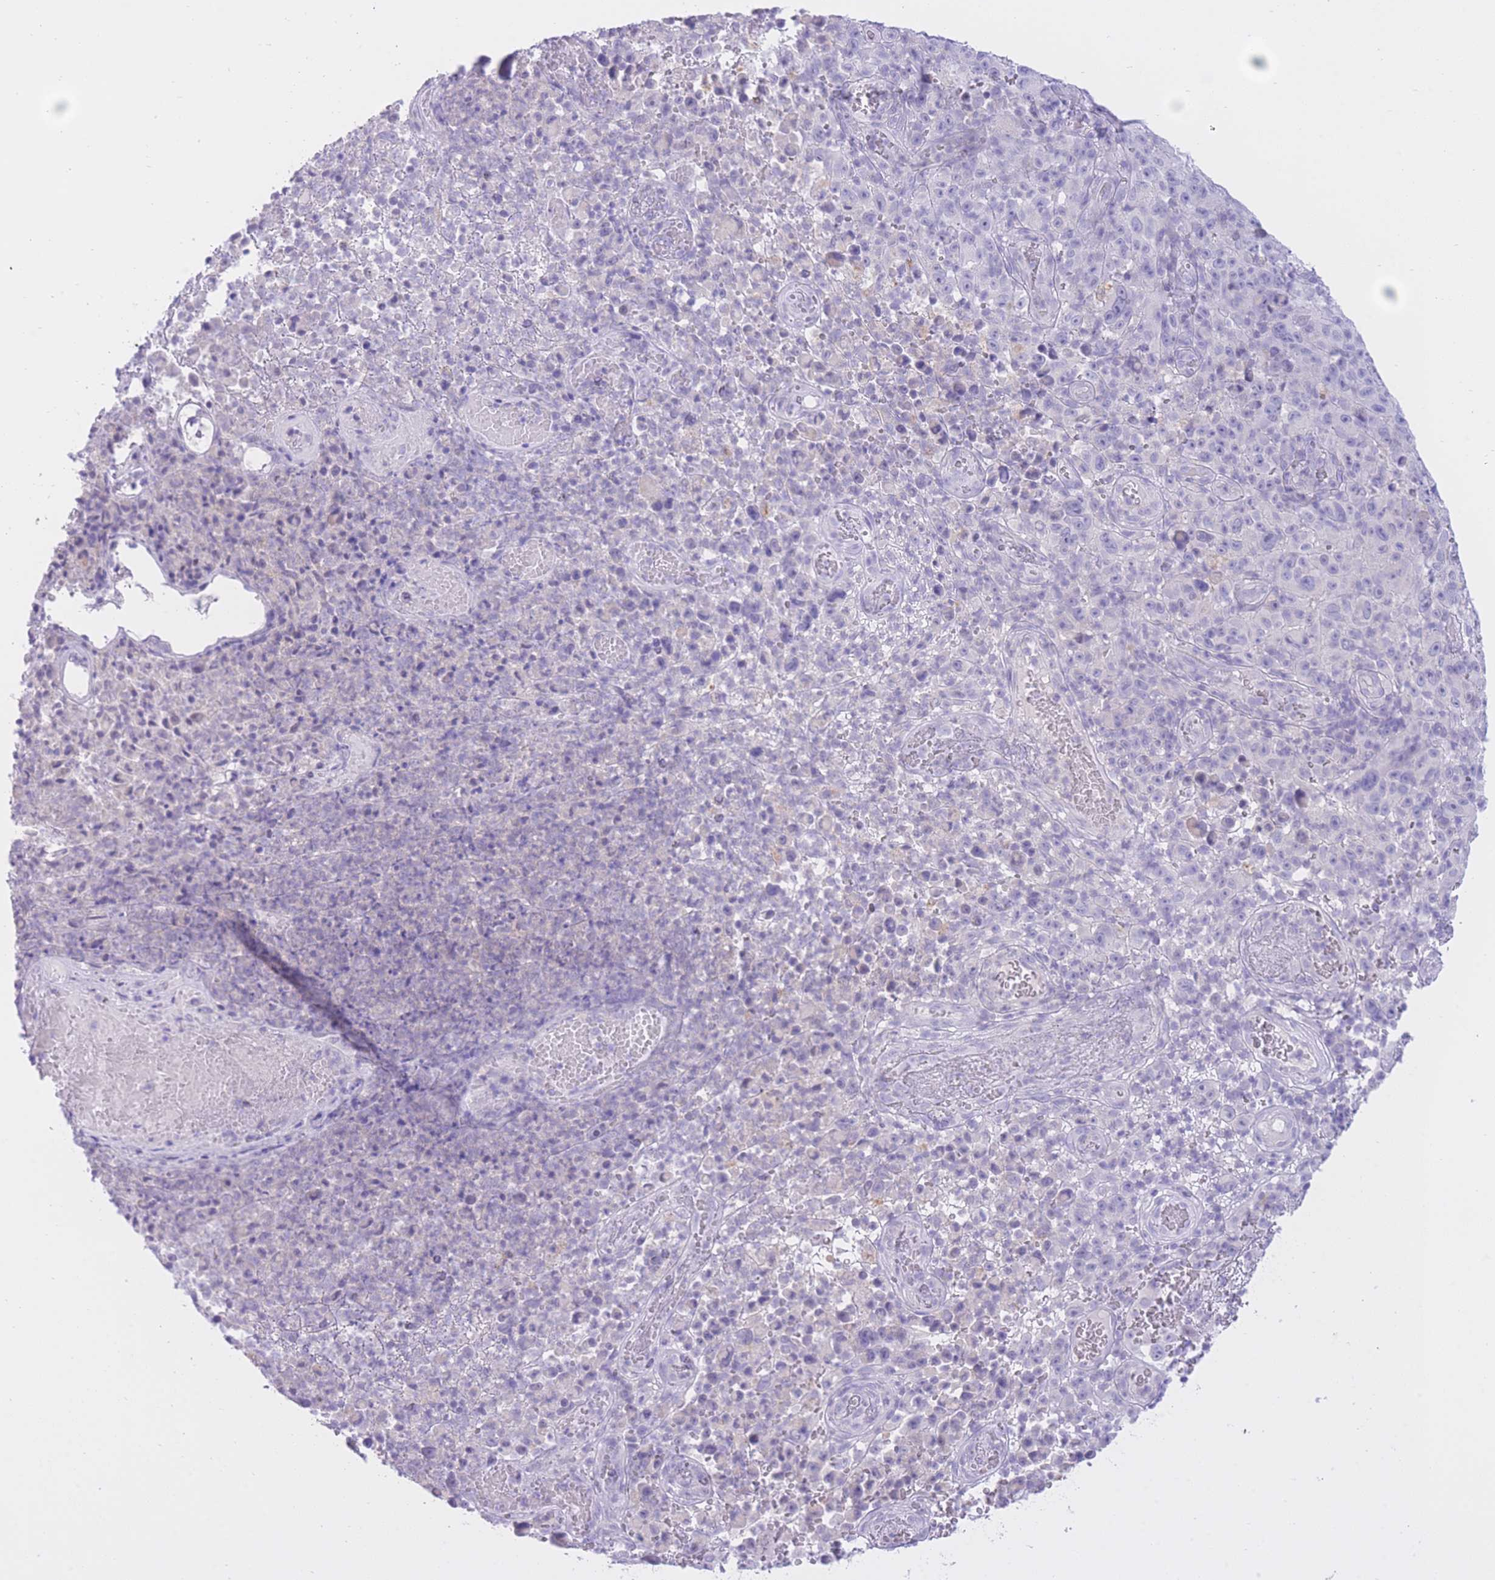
{"staining": {"intensity": "negative", "quantity": "none", "location": "none"}, "tissue": "melanoma", "cell_type": "Tumor cells", "image_type": "cancer", "snomed": [{"axis": "morphology", "description": "Malignant melanoma, NOS"}, {"axis": "topography", "description": "Skin"}], "caption": "Protein analysis of melanoma displays no significant expression in tumor cells. Brightfield microscopy of immunohistochemistry (IHC) stained with DAB (3,3'-diaminobenzidine) (brown) and hematoxylin (blue), captured at high magnification.", "gene": "ZNF212", "patient": {"sex": "female", "age": 82}}